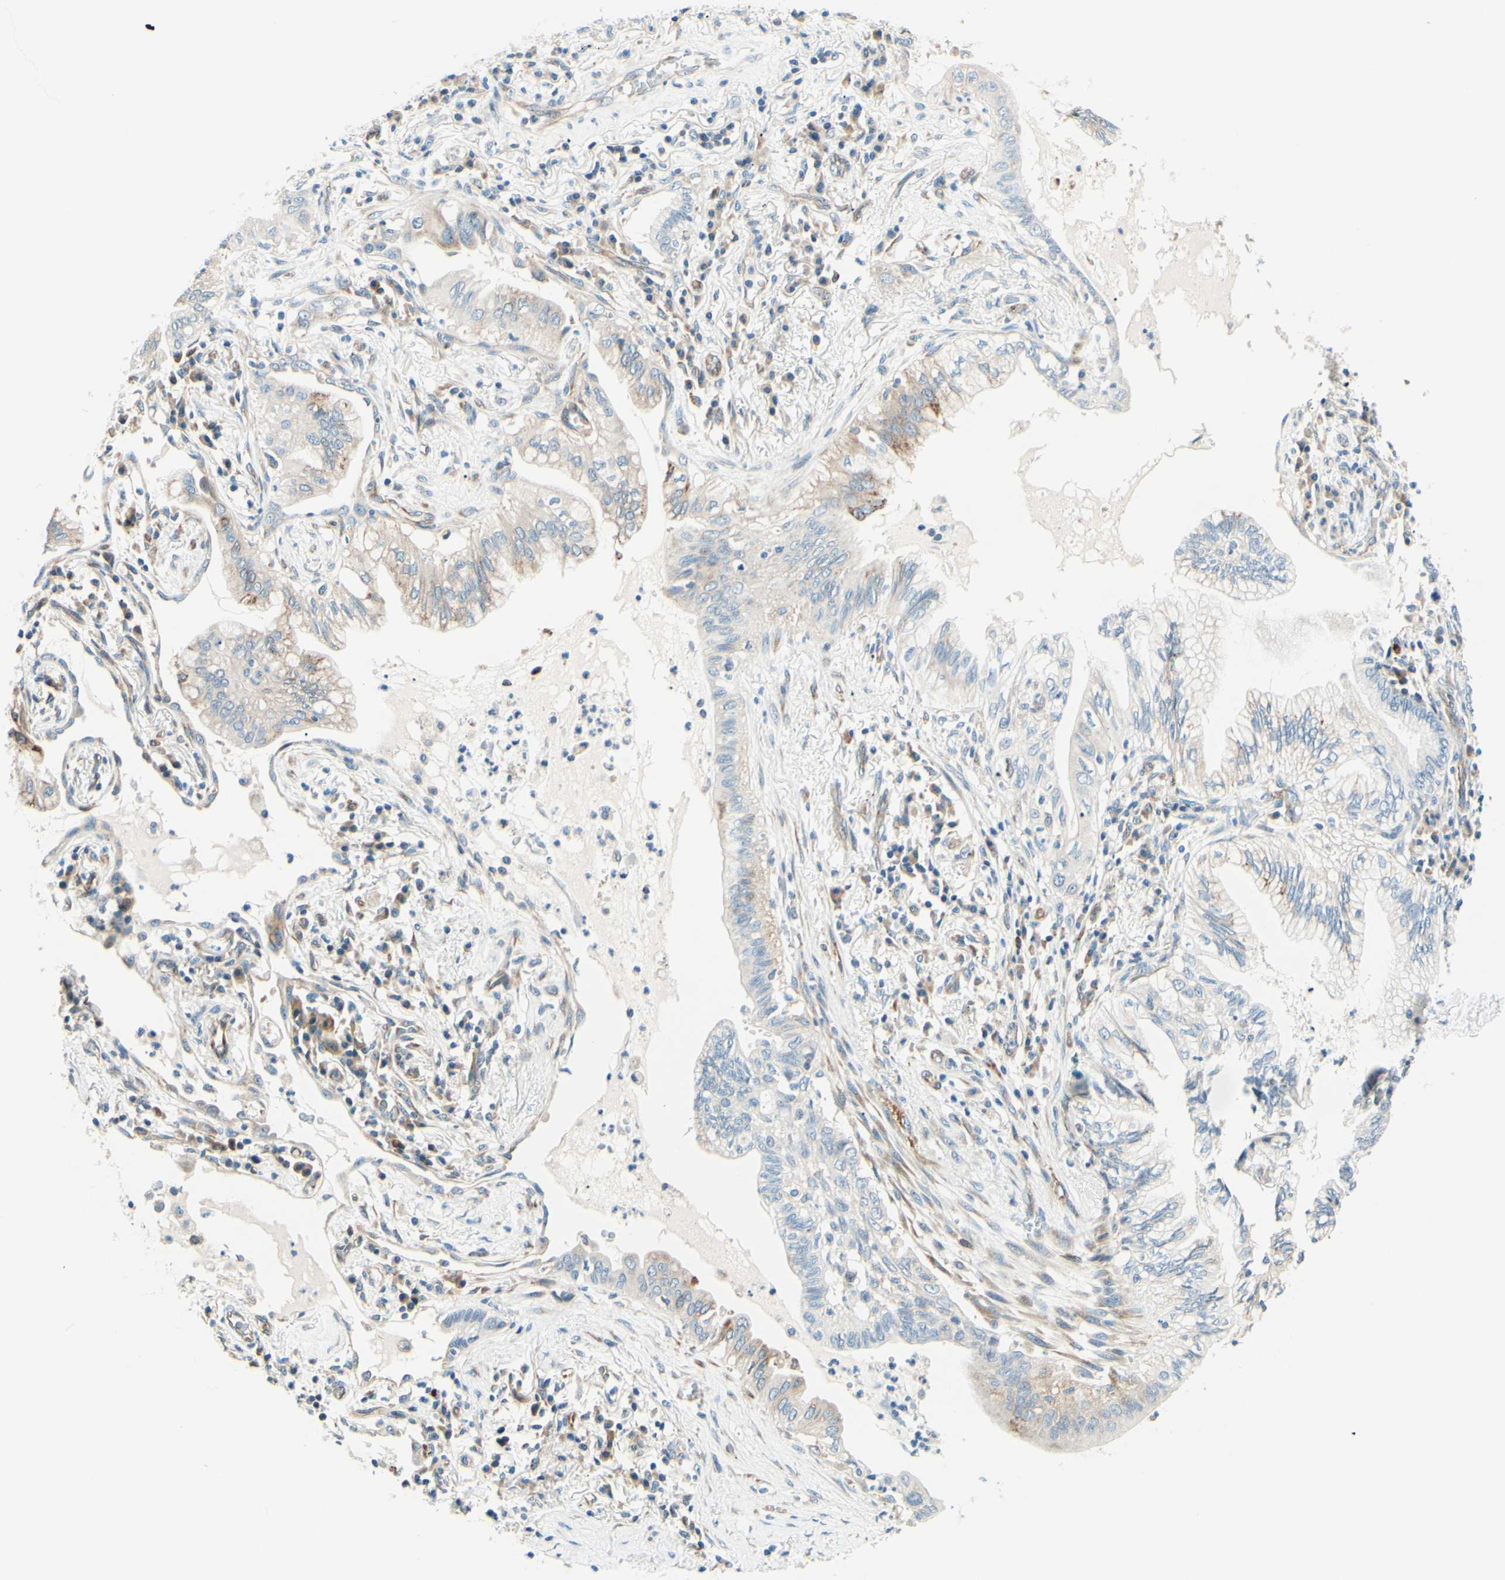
{"staining": {"intensity": "weak", "quantity": "25%-75%", "location": "cytoplasmic/membranous"}, "tissue": "lung cancer", "cell_type": "Tumor cells", "image_type": "cancer", "snomed": [{"axis": "morphology", "description": "Adenocarcinoma, NOS"}, {"axis": "topography", "description": "Lung"}], "caption": "Immunohistochemical staining of human lung adenocarcinoma shows low levels of weak cytoplasmic/membranous expression in approximately 25%-75% of tumor cells.", "gene": "TAOK2", "patient": {"sex": "female", "age": 70}}